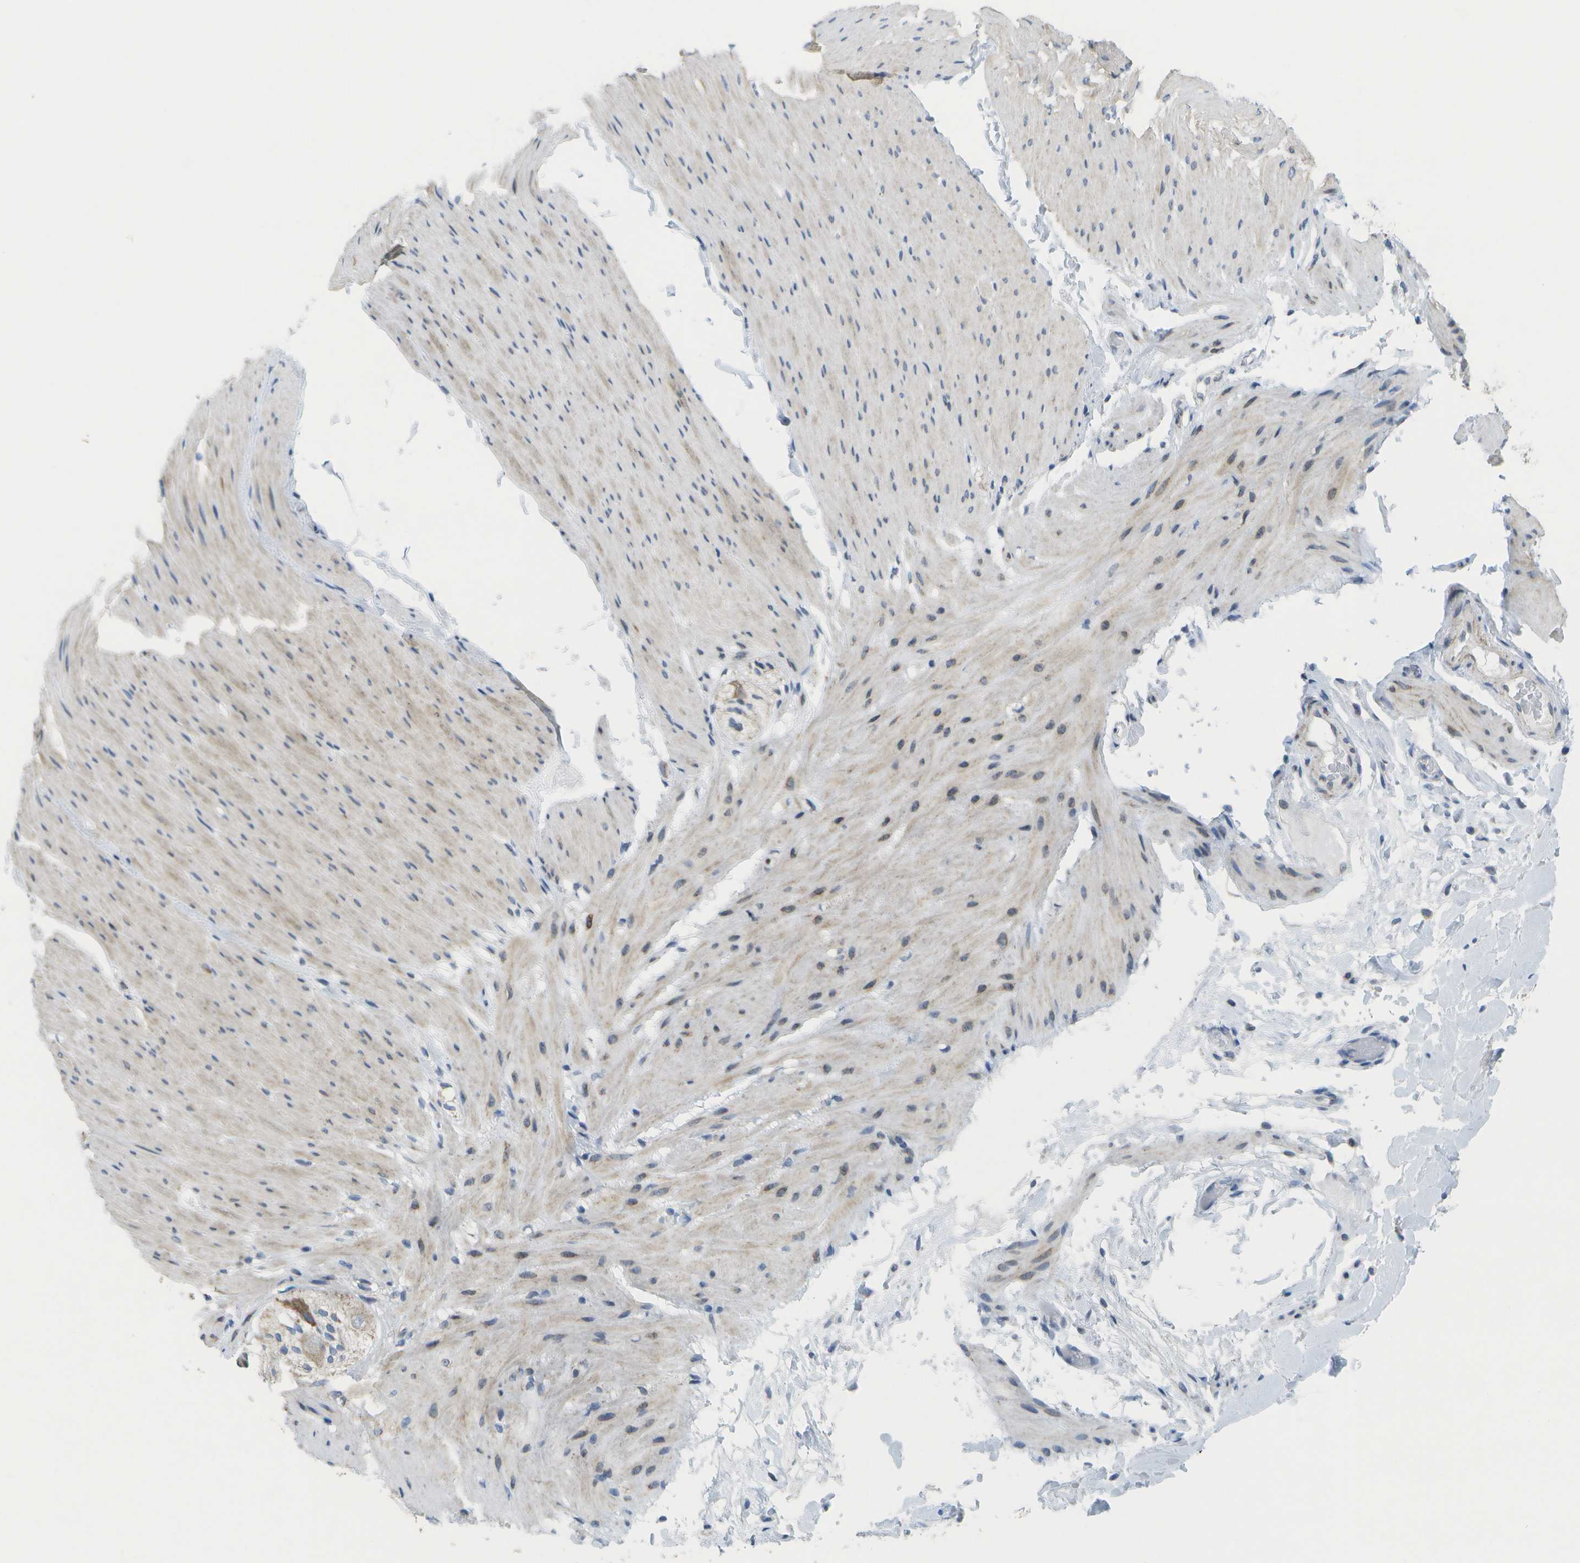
{"staining": {"intensity": "weak", "quantity": "25%-75%", "location": "cytoplasmic/membranous"}, "tissue": "smooth muscle", "cell_type": "Smooth muscle cells", "image_type": "normal", "snomed": [{"axis": "morphology", "description": "Normal tissue, NOS"}, {"axis": "topography", "description": "Smooth muscle"}, {"axis": "topography", "description": "Colon"}], "caption": "Immunohistochemical staining of benign smooth muscle displays weak cytoplasmic/membranous protein expression in approximately 25%-75% of smooth muscle cells. (DAB (3,3'-diaminobenzidine) IHC, brown staining for protein, blue staining for nuclei).", "gene": "TMEM223", "patient": {"sex": "male", "age": 67}}